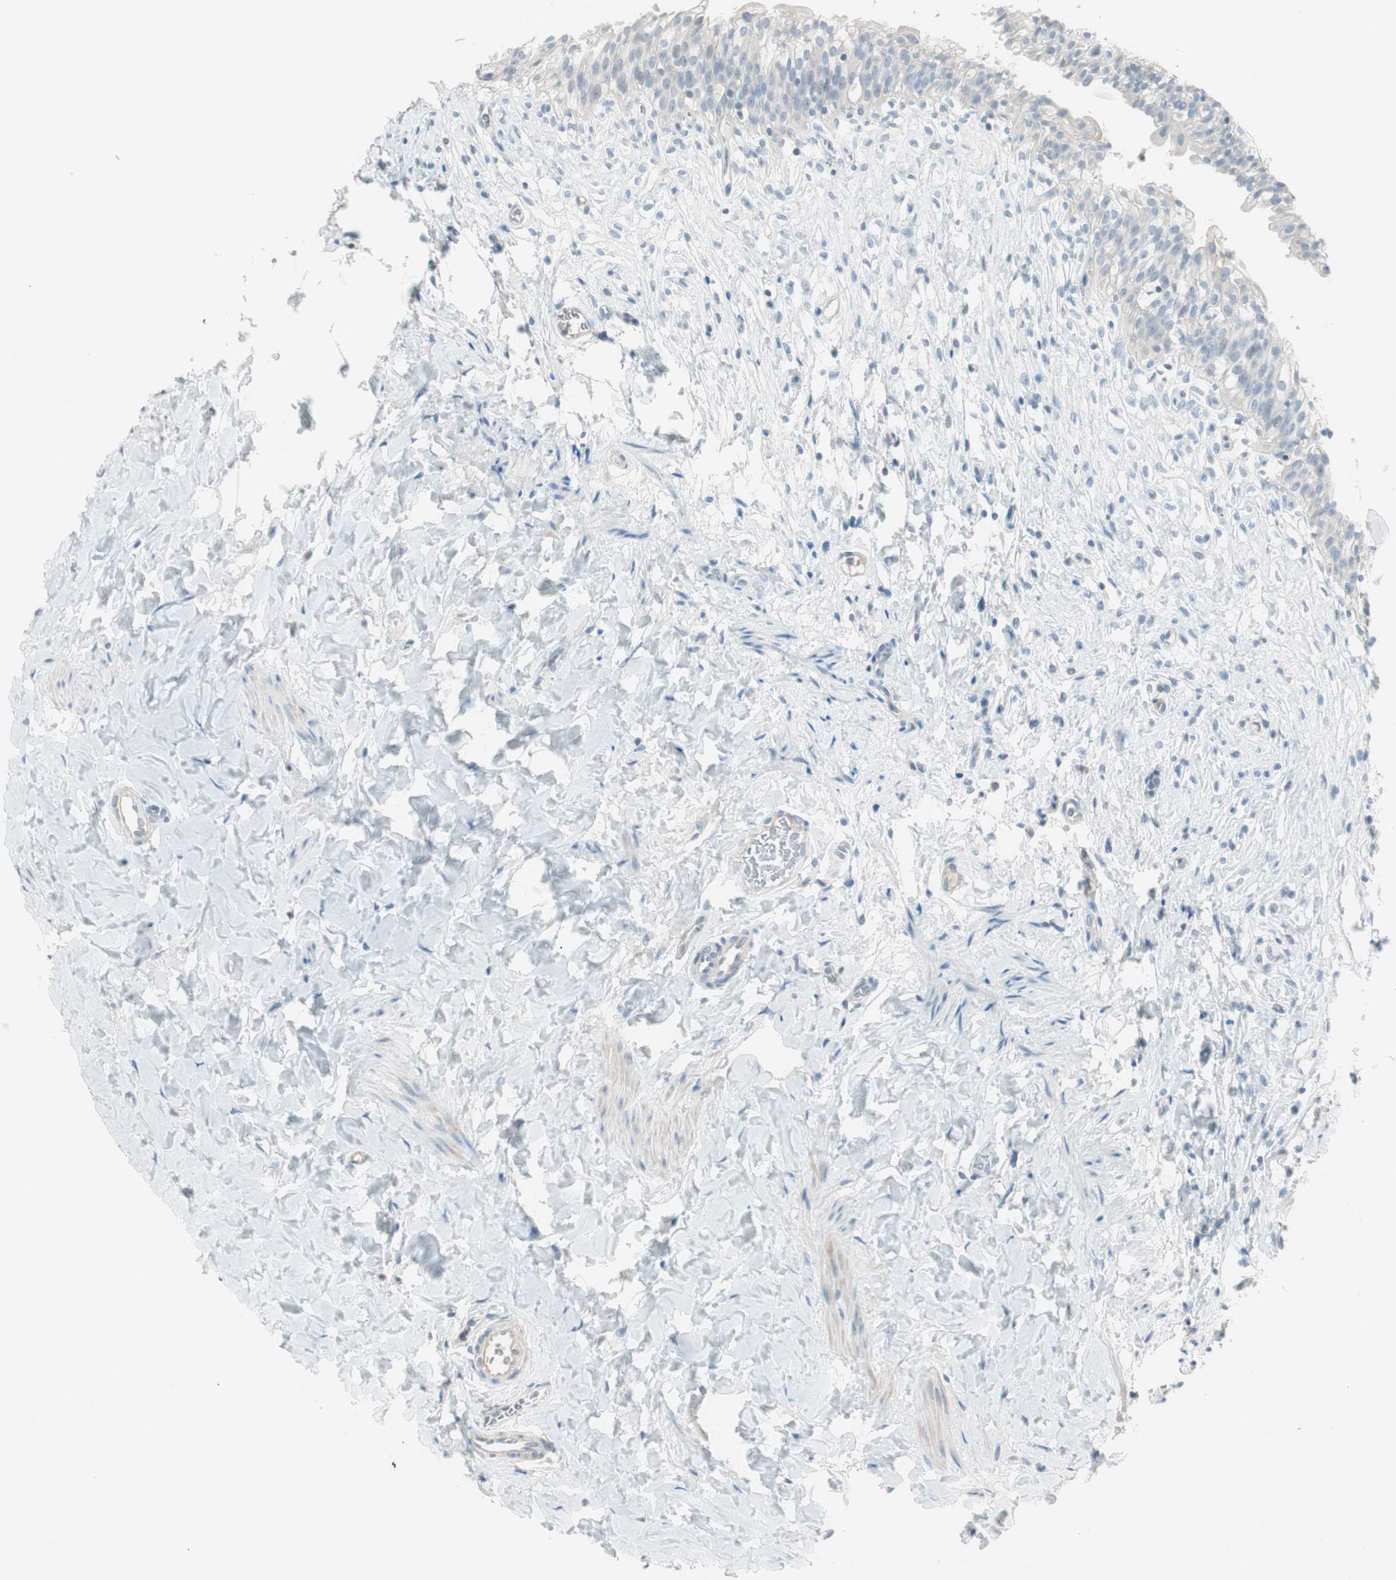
{"staining": {"intensity": "weak", "quantity": "25%-75%", "location": "cytoplasmic/membranous"}, "tissue": "urinary bladder", "cell_type": "Urothelial cells", "image_type": "normal", "snomed": [{"axis": "morphology", "description": "Normal tissue, NOS"}, {"axis": "morphology", "description": "Inflammation, NOS"}, {"axis": "topography", "description": "Urinary bladder"}], "caption": "Protein analysis of benign urinary bladder displays weak cytoplasmic/membranous positivity in approximately 25%-75% of urothelial cells. (DAB (3,3'-diaminobenzidine) IHC, brown staining for protein, blue staining for nuclei).", "gene": "ITLN2", "patient": {"sex": "female", "age": 80}}